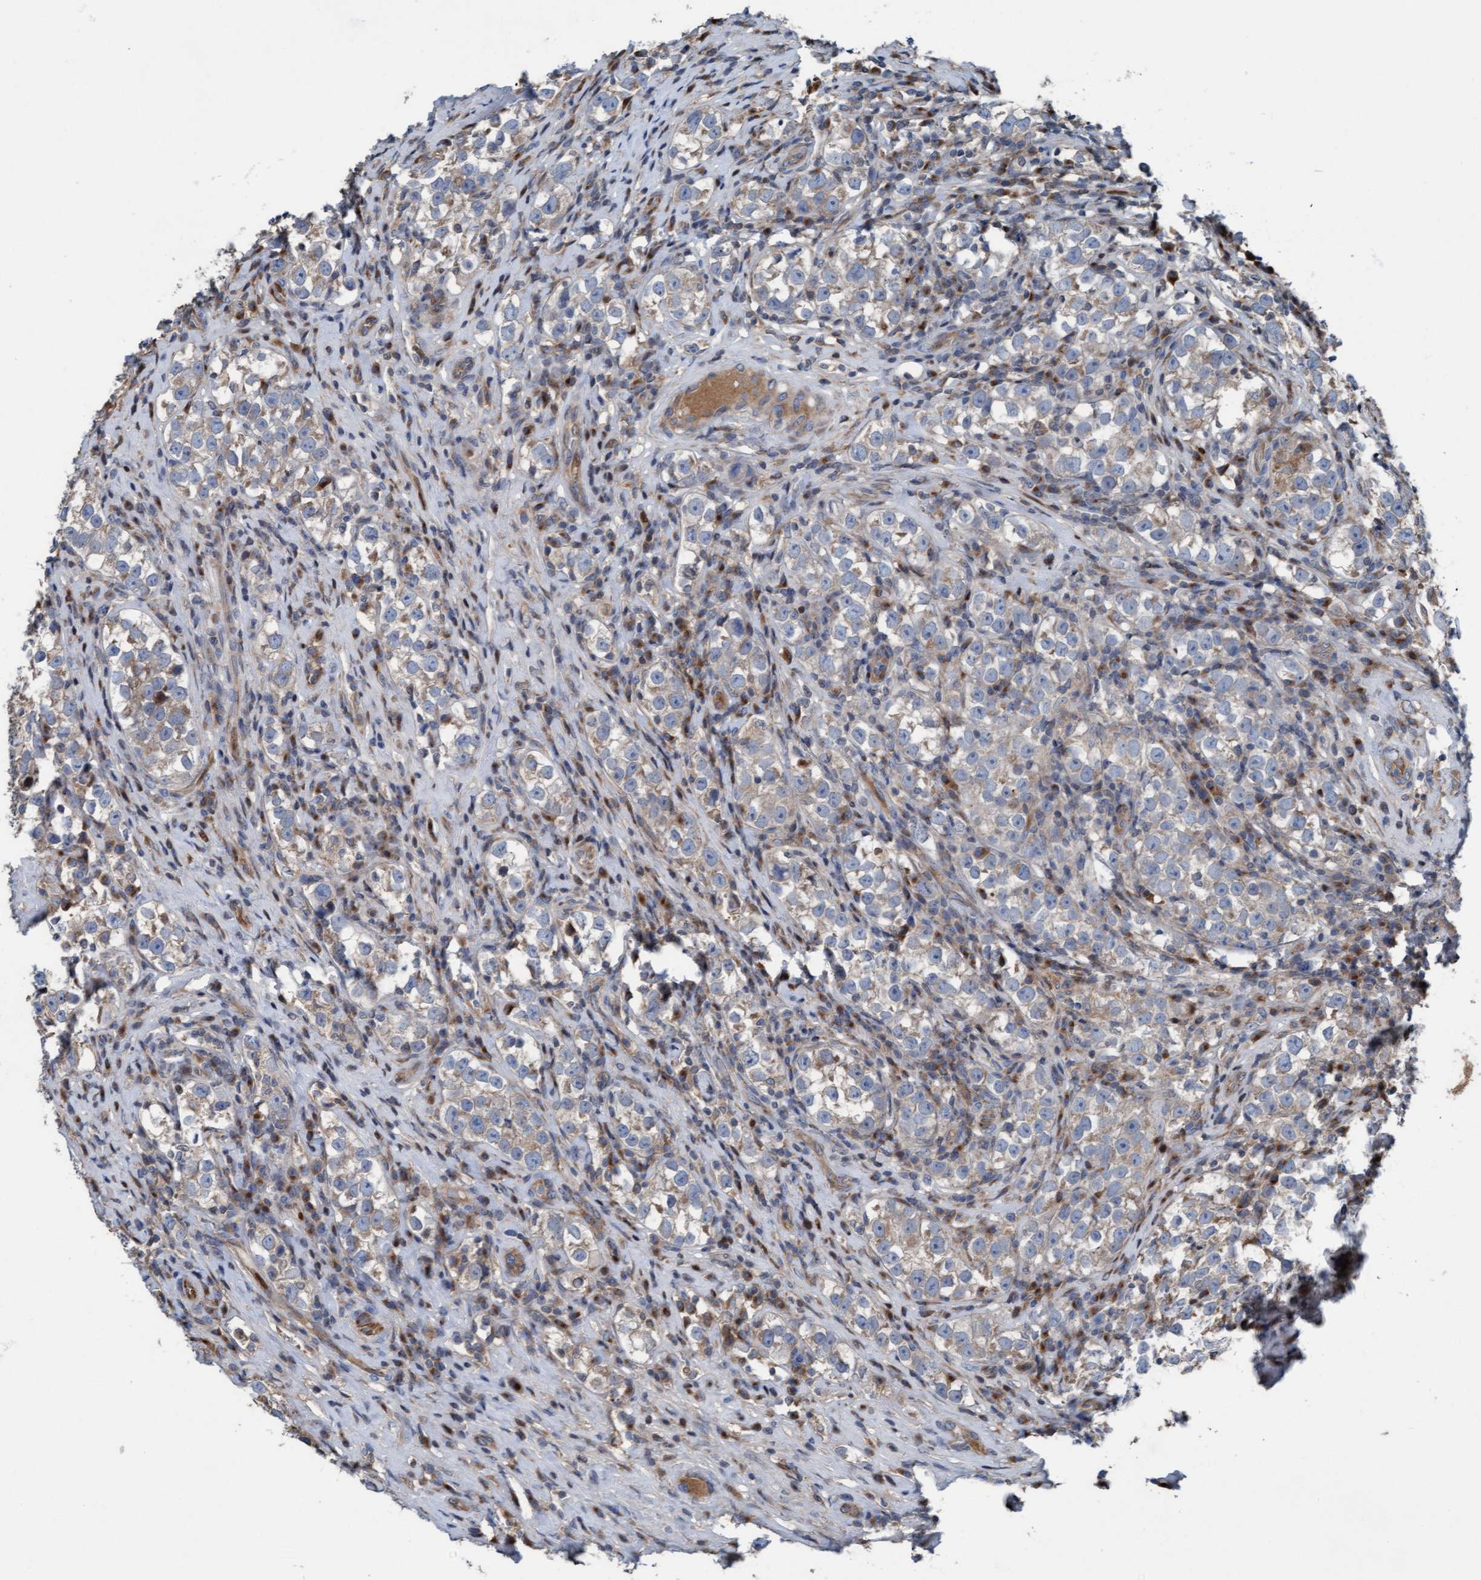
{"staining": {"intensity": "weak", "quantity": "<25%", "location": "cytoplasmic/membranous"}, "tissue": "testis cancer", "cell_type": "Tumor cells", "image_type": "cancer", "snomed": [{"axis": "morphology", "description": "Normal tissue, NOS"}, {"axis": "morphology", "description": "Seminoma, NOS"}, {"axis": "topography", "description": "Testis"}], "caption": "The micrograph shows no significant positivity in tumor cells of seminoma (testis).", "gene": "KLHL26", "patient": {"sex": "male", "age": 43}}